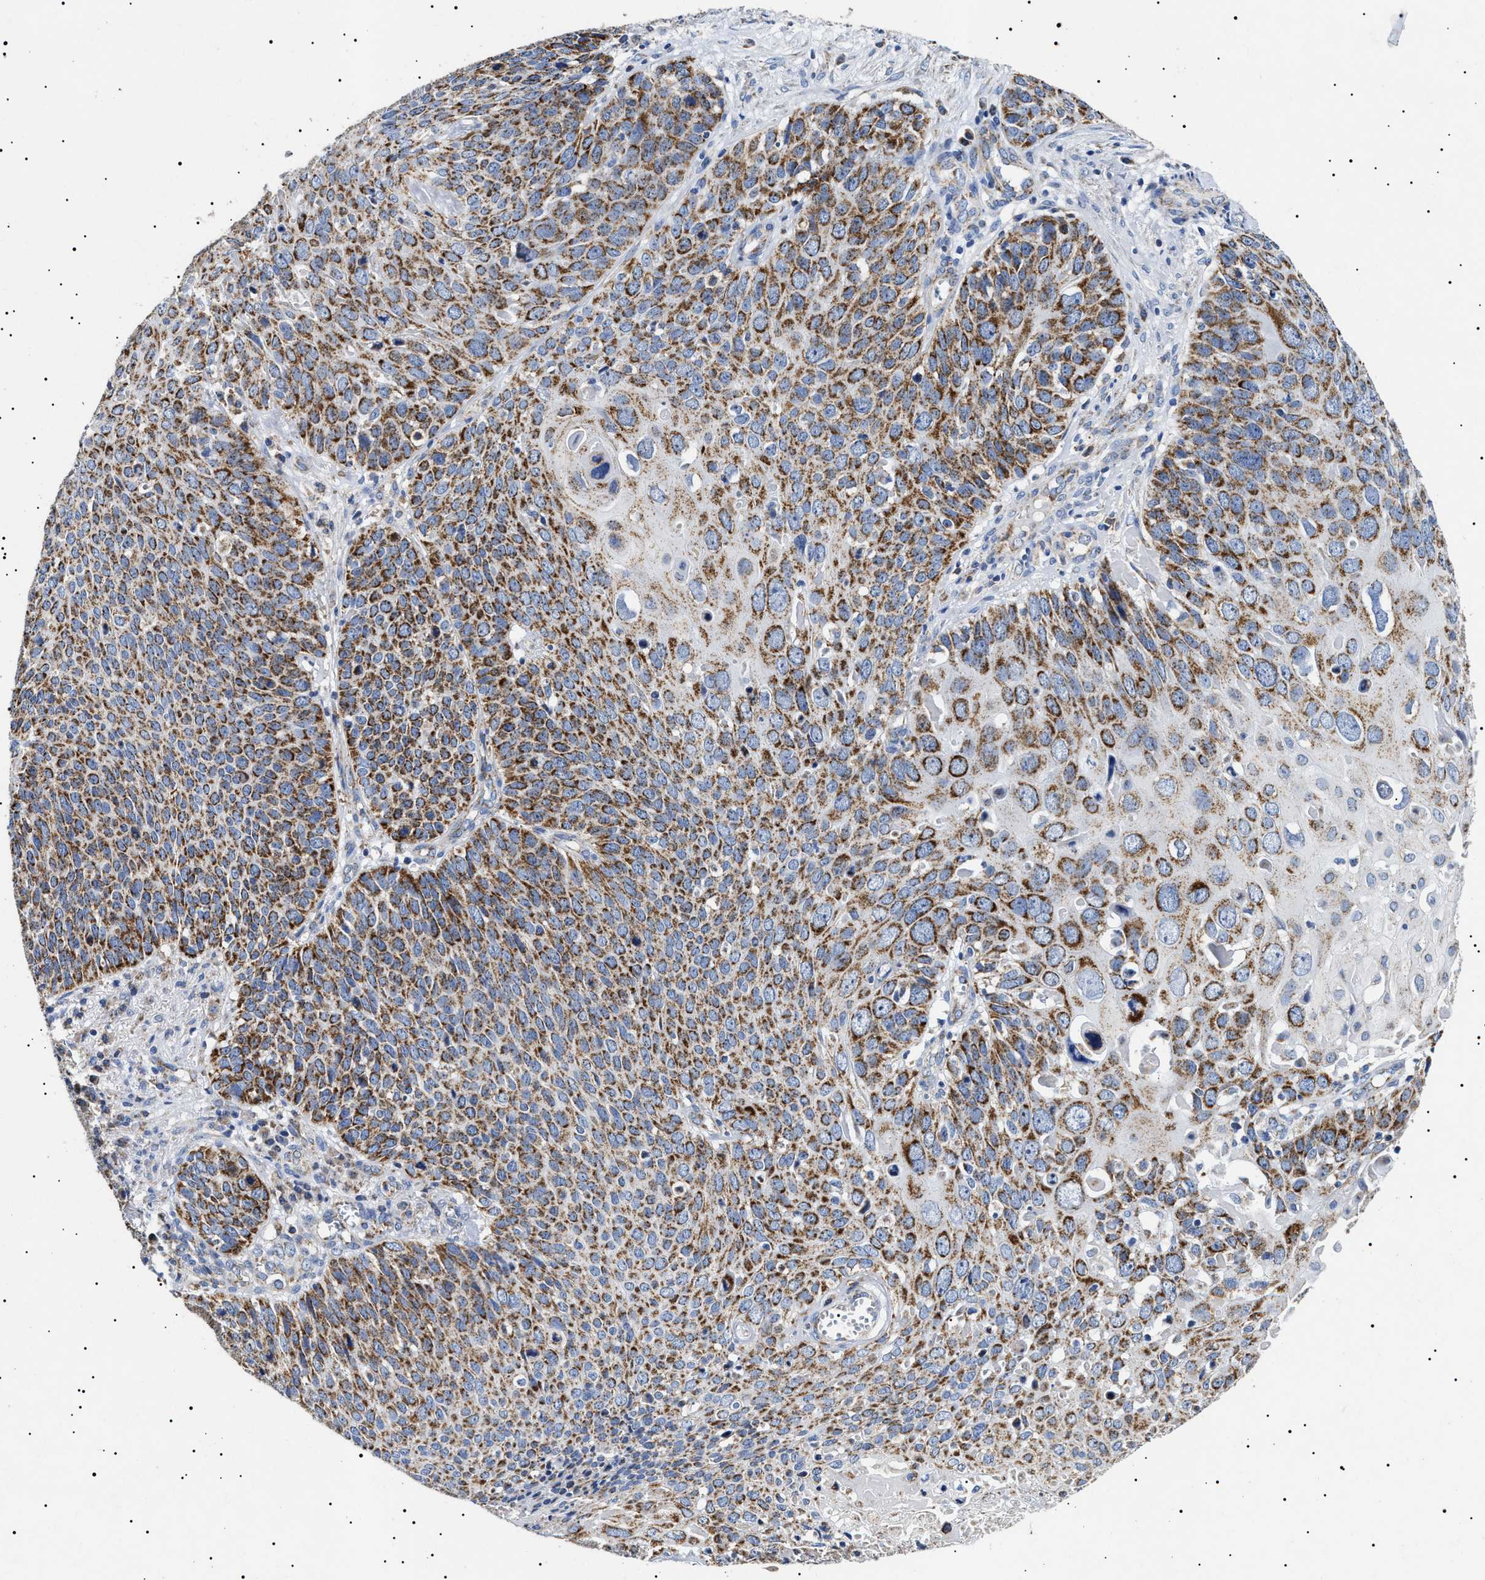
{"staining": {"intensity": "strong", "quantity": ">75%", "location": "cytoplasmic/membranous"}, "tissue": "cervical cancer", "cell_type": "Tumor cells", "image_type": "cancer", "snomed": [{"axis": "morphology", "description": "Squamous cell carcinoma, NOS"}, {"axis": "topography", "description": "Cervix"}], "caption": "IHC micrograph of neoplastic tissue: cervical cancer (squamous cell carcinoma) stained using IHC shows high levels of strong protein expression localized specifically in the cytoplasmic/membranous of tumor cells, appearing as a cytoplasmic/membranous brown color.", "gene": "CHRDL2", "patient": {"sex": "female", "age": 74}}